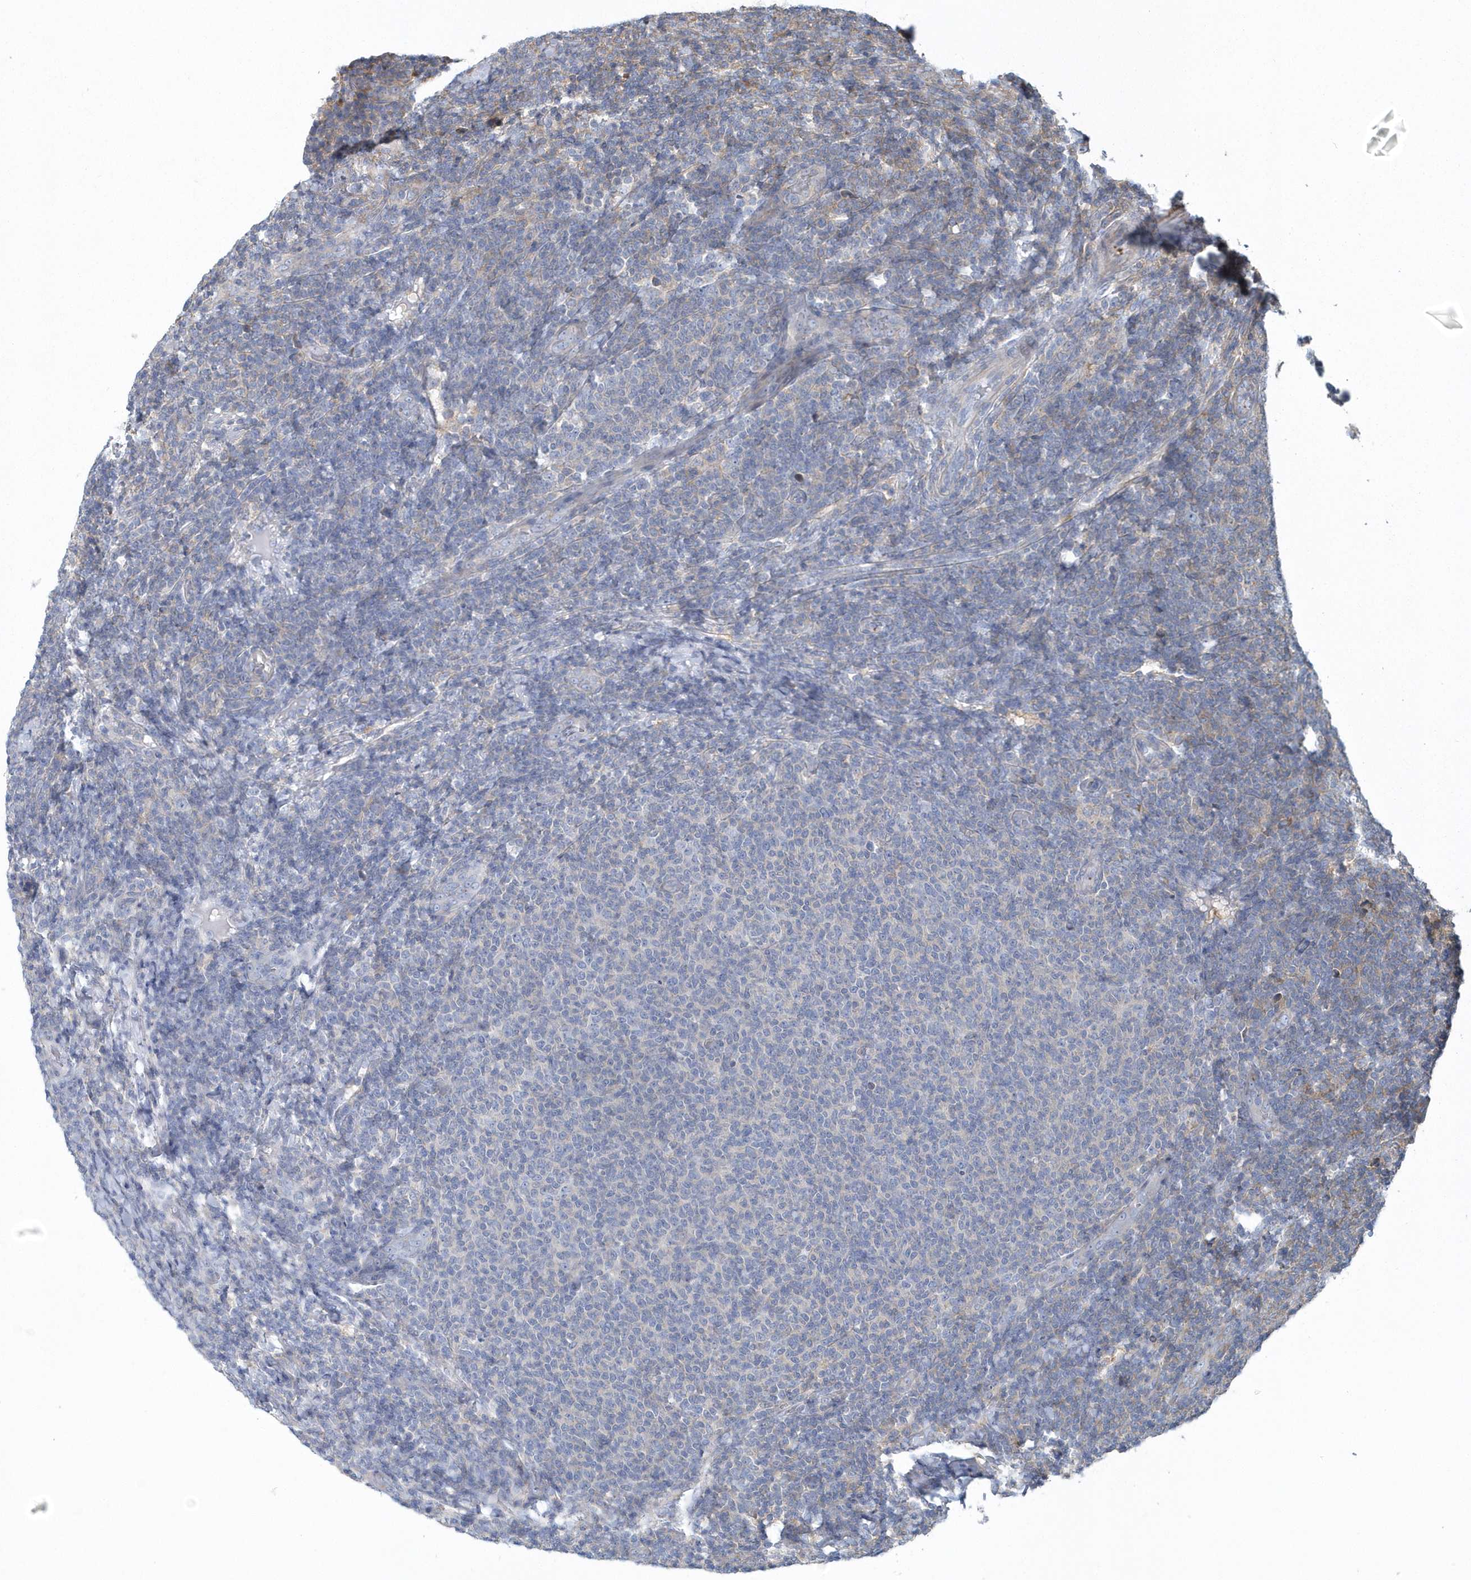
{"staining": {"intensity": "negative", "quantity": "none", "location": "none"}, "tissue": "lymphoma", "cell_type": "Tumor cells", "image_type": "cancer", "snomed": [{"axis": "morphology", "description": "Malignant lymphoma, non-Hodgkin's type, Low grade"}, {"axis": "topography", "description": "Lymph node"}], "caption": "The IHC micrograph has no significant expression in tumor cells of low-grade malignant lymphoma, non-Hodgkin's type tissue. (DAB (3,3'-diaminobenzidine) immunohistochemistry (IHC) visualized using brightfield microscopy, high magnification).", "gene": "ARAP2", "patient": {"sex": "male", "age": 66}}